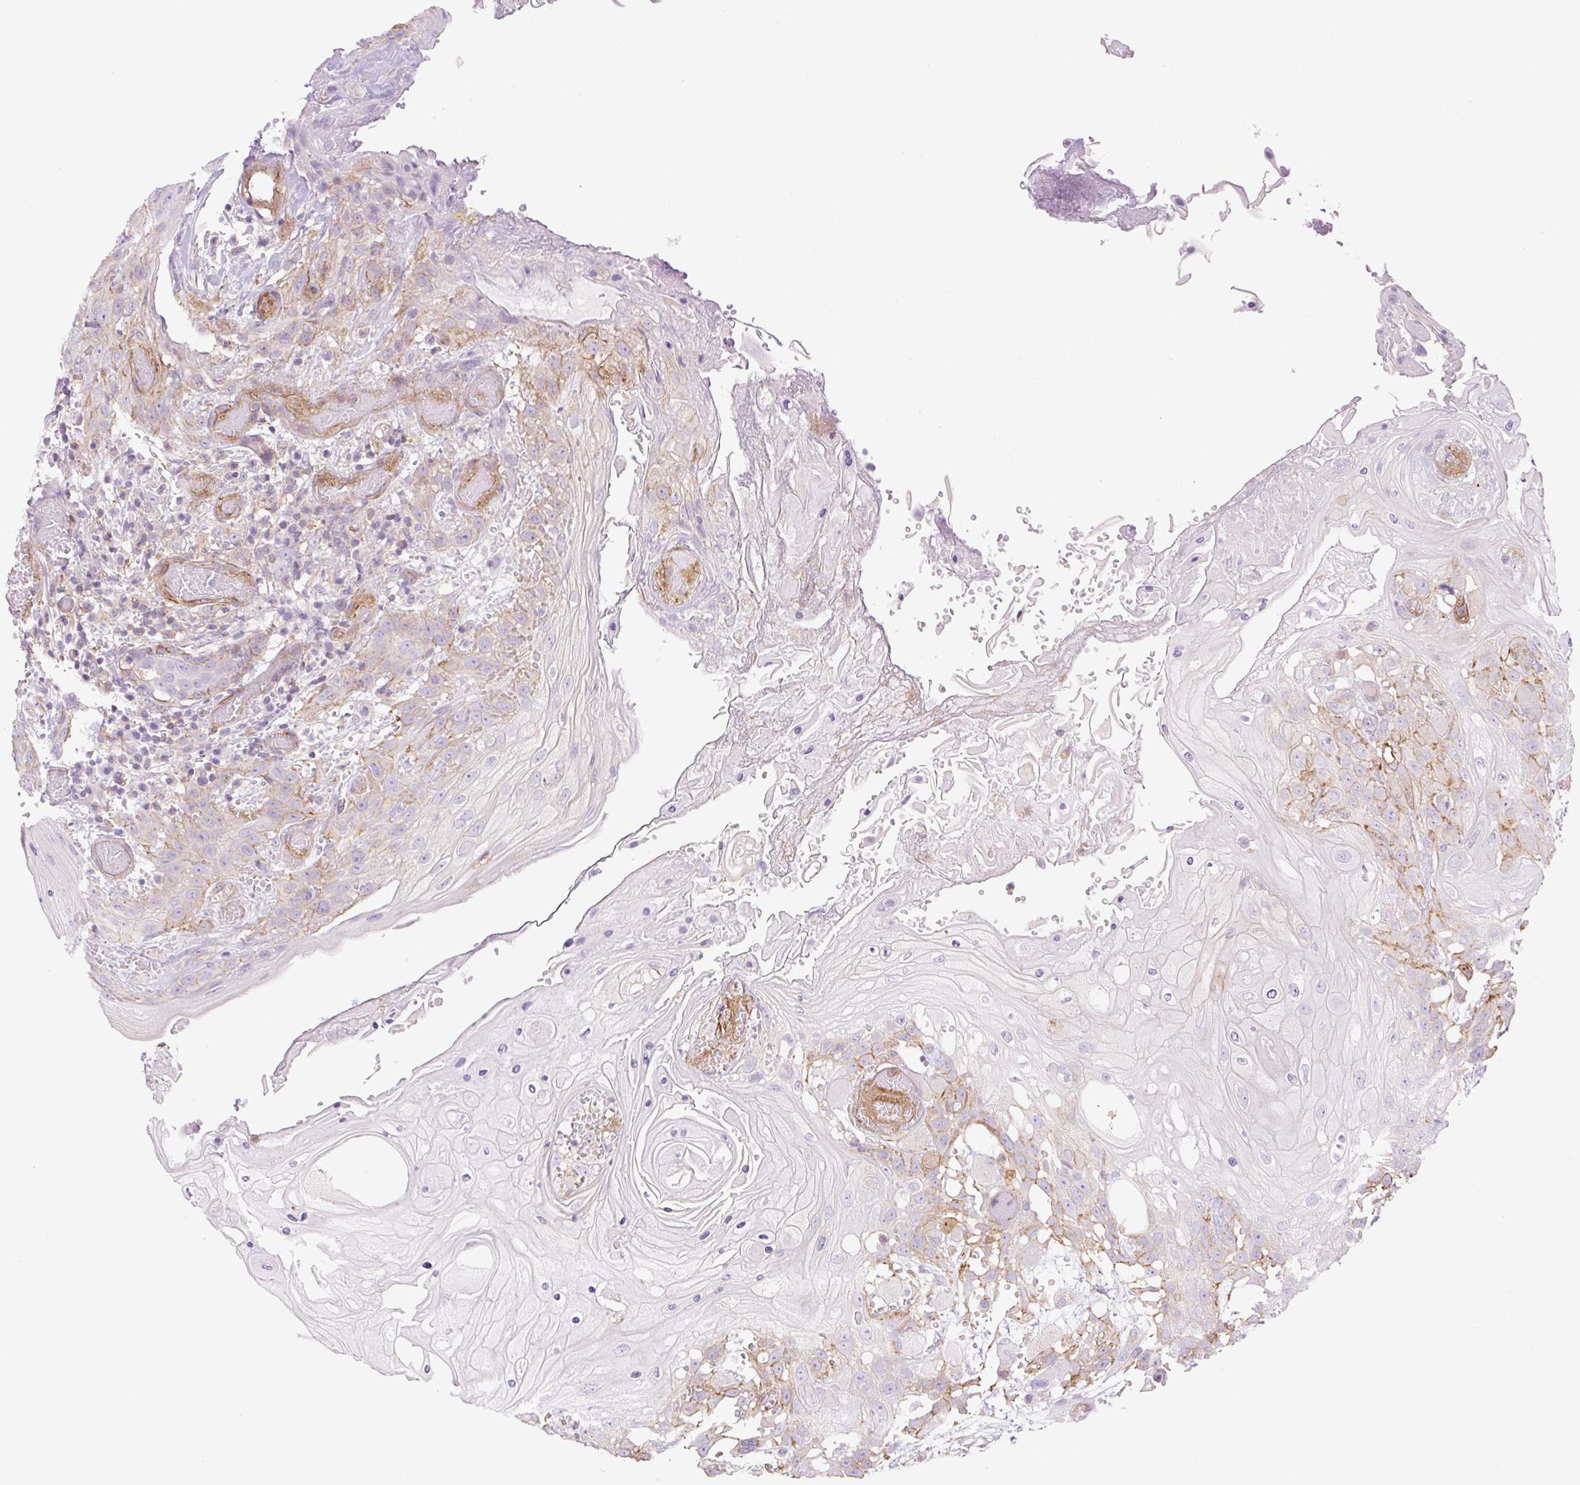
{"staining": {"intensity": "weak", "quantity": "25%-75%", "location": "cytoplasmic/membranous"}, "tissue": "head and neck cancer", "cell_type": "Tumor cells", "image_type": "cancer", "snomed": [{"axis": "morphology", "description": "Squamous cell carcinoma, NOS"}, {"axis": "topography", "description": "Head-Neck"}], "caption": "Immunohistochemical staining of human head and neck cancer (squamous cell carcinoma) displays low levels of weak cytoplasmic/membranous protein staining in about 25%-75% of tumor cells. (Brightfield microscopy of DAB IHC at high magnification).", "gene": "EHD3", "patient": {"sex": "female", "age": 43}}